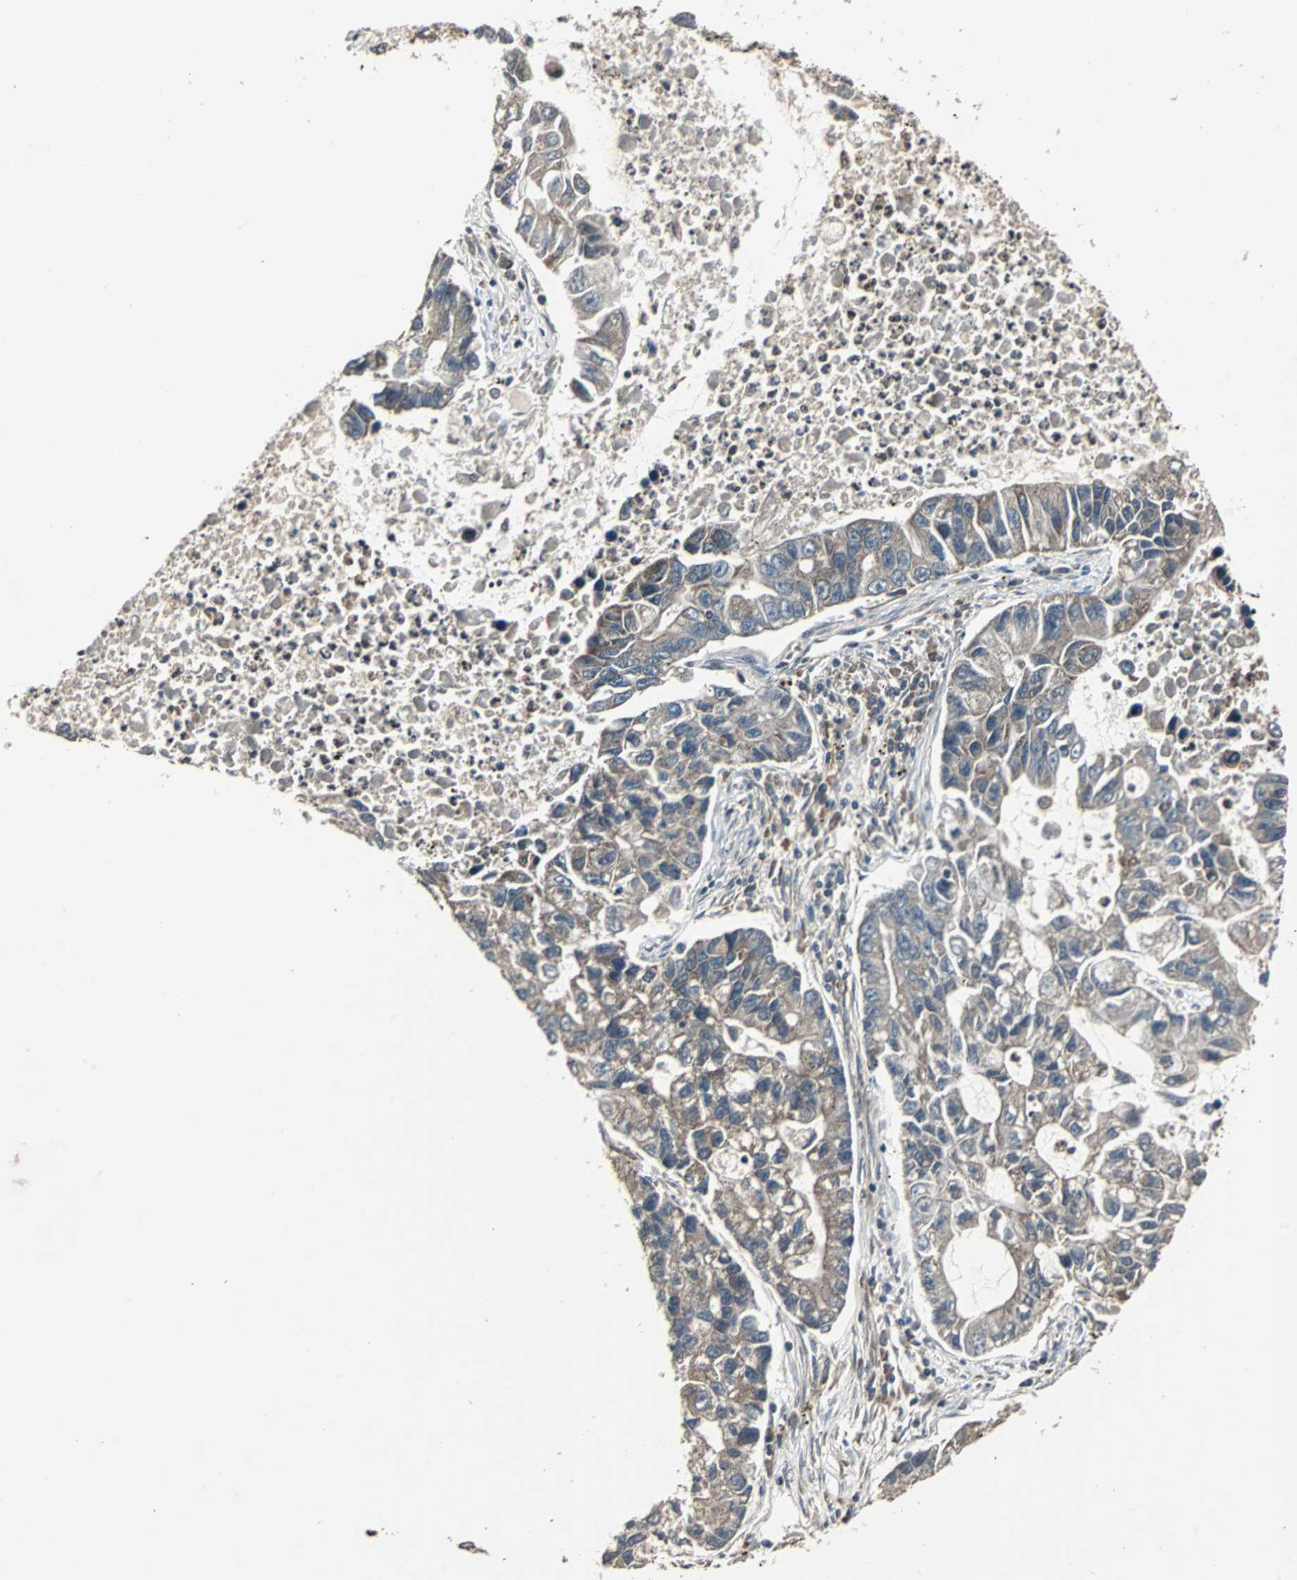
{"staining": {"intensity": "weak", "quantity": "25%-75%", "location": "cytoplasmic/membranous"}, "tissue": "lung cancer", "cell_type": "Tumor cells", "image_type": "cancer", "snomed": [{"axis": "morphology", "description": "Adenocarcinoma, NOS"}, {"axis": "topography", "description": "Lung"}], "caption": "Adenocarcinoma (lung) was stained to show a protein in brown. There is low levels of weak cytoplasmic/membranous positivity in about 25%-75% of tumor cells.", "gene": "RAB7A", "patient": {"sex": "female", "age": 51}}